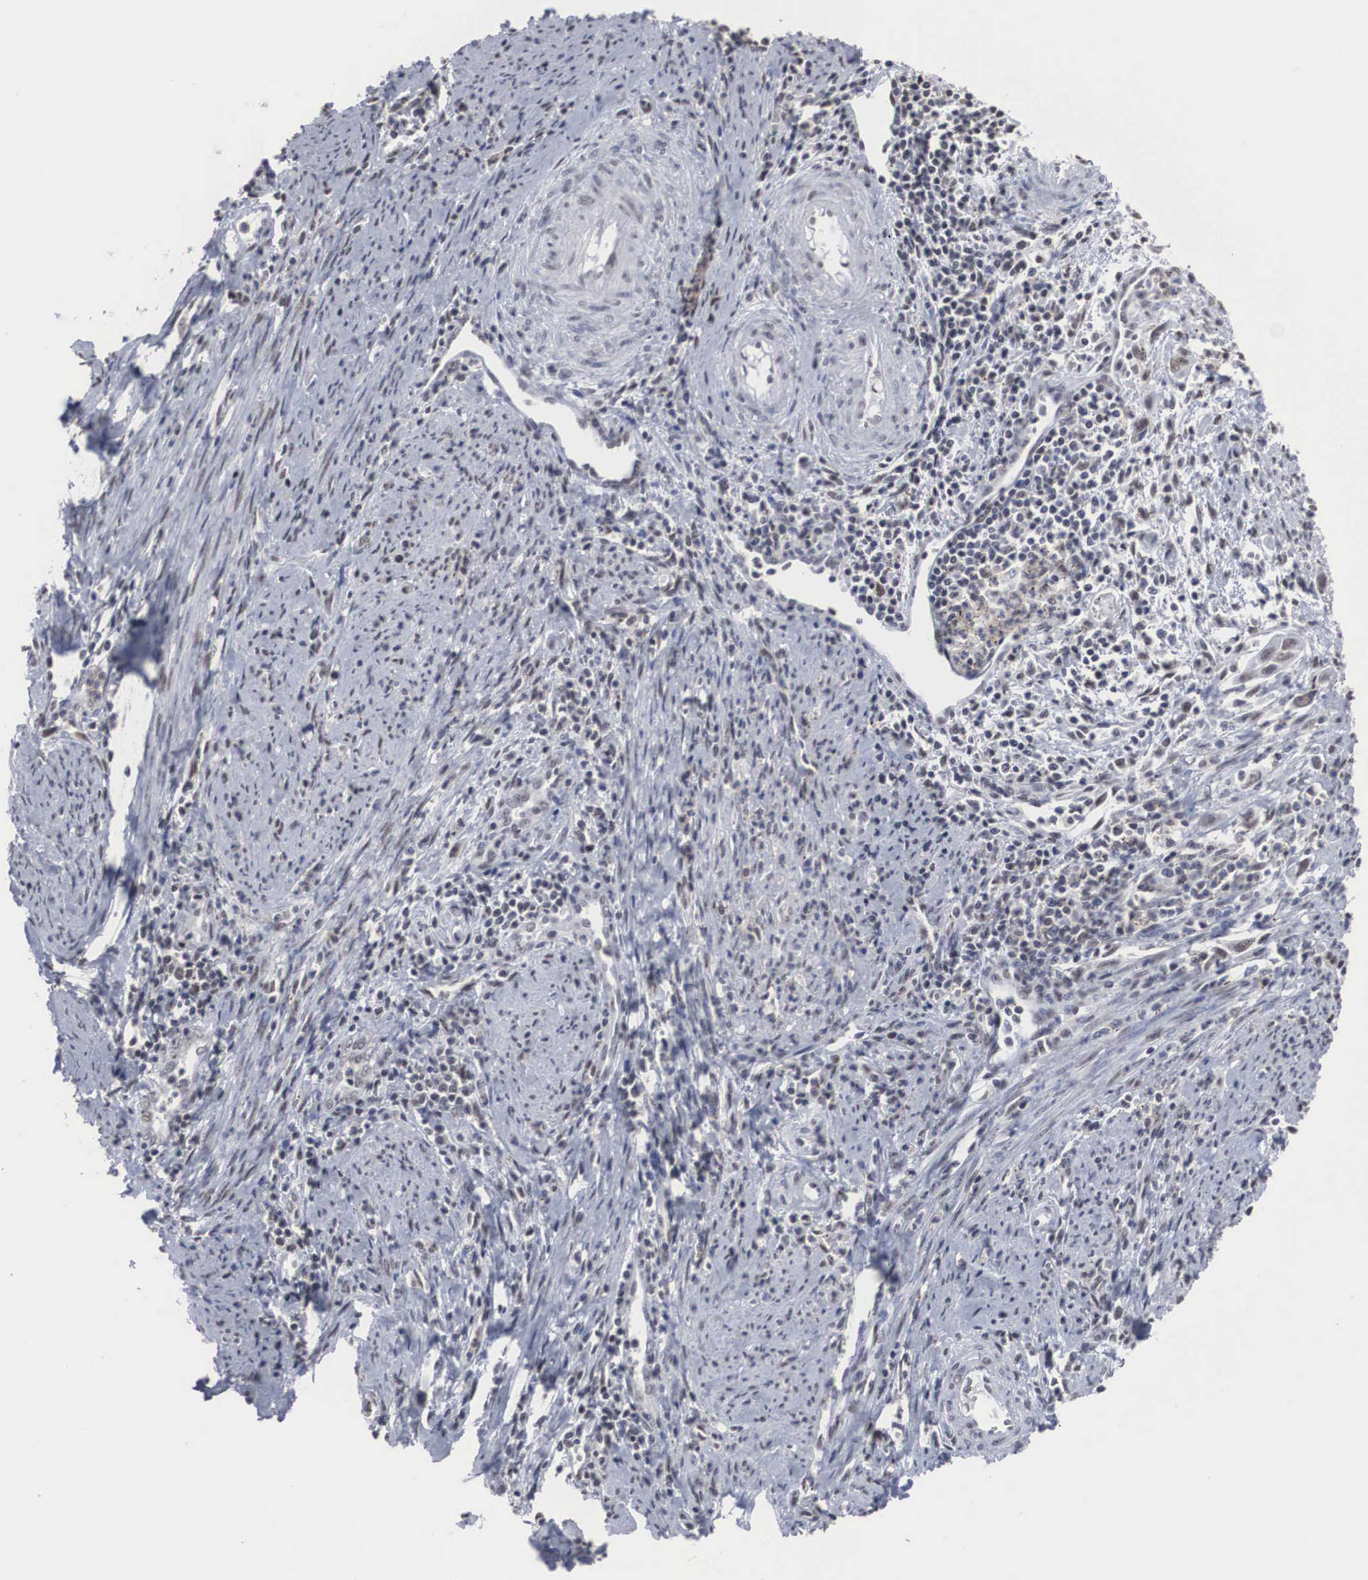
{"staining": {"intensity": "weak", "quantity": "25%-75%", "location": "nuclear"}, "tissue": "cervical cancer", "cell_type": "Tumor cells", "image_type": "cancer", "snomed": [{"axis": "morphology", "description": "Normal tissue, NOS"}, {"axis": "morphology", "description": "Adenocarcinoma, NOS"}, {"axis": "topography", "description": "Cervix"}], "caption": "Immunohistochemistry (IHC) image of neoplastic tissue: cervical adenocarcinoma stained using immunohistochemistry (IHC) demonstrates low levels of weak protein expression localized specifically in the nuclear of tumor cells, appearing as a nuclear brown color.", "gene": "AUTS2", "patient": {"sex": "female", "age": 34}}